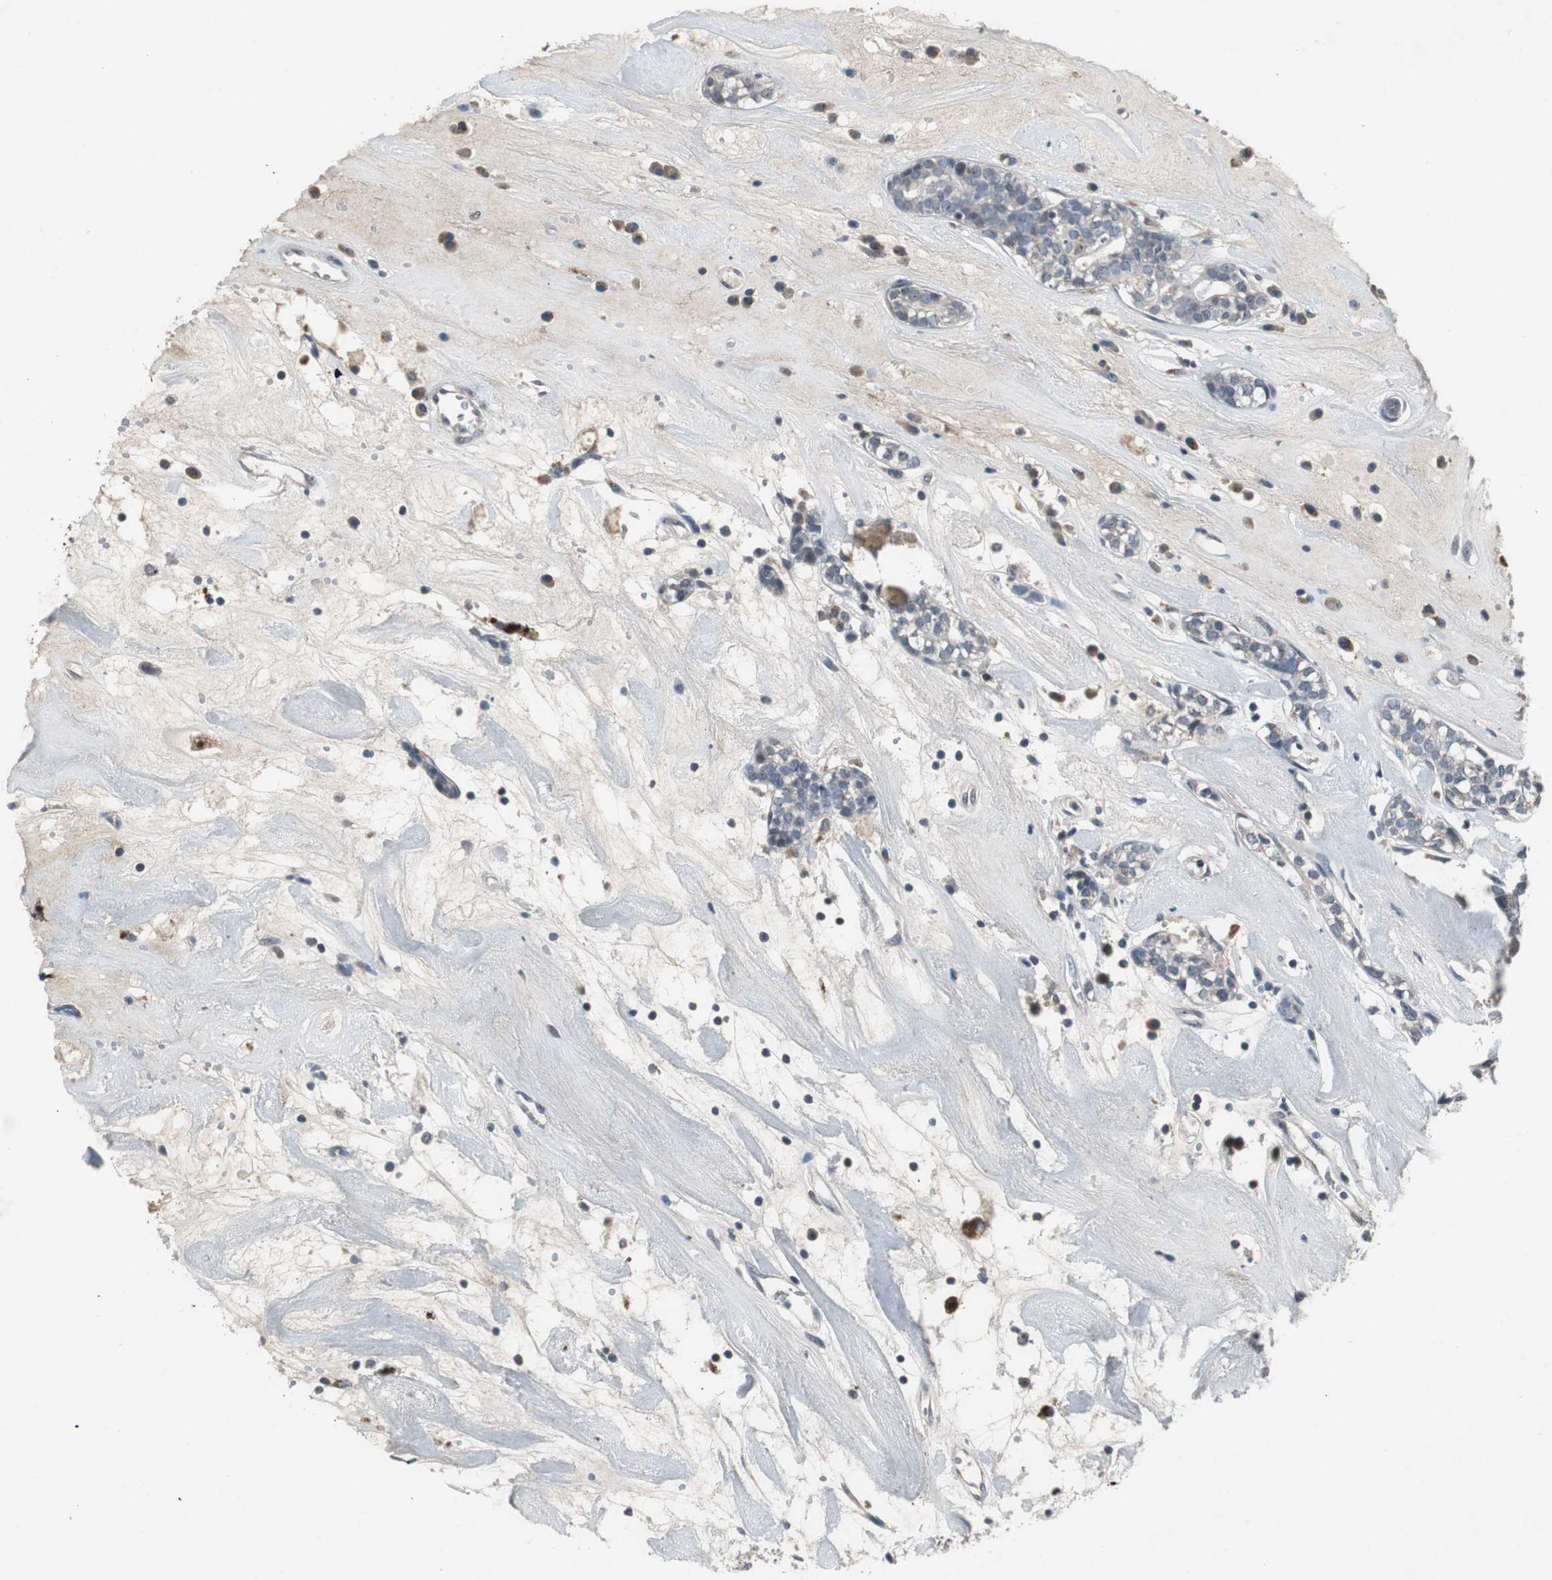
{"staining": {"intensity": "weak", "quantity": "<25%", "location": "cytoplasmic/membranous"}, "tissue": "head and neck cancer", "cell_type": "Tumor cells", "image_type": "cancer", "snomed": [{"axis": "morphology", "description": "Adenocarcinoma, NOS"}, {"axis": "topography", "description": "Salivary gland"}, {"axis": "topography", "description": "Head-Neck"}], "caption": "This is an immunohistochemistry micrograph of head and neck adenocarcinoma. There is no positivity in tumor cells.", "gene": "PCYT1B", "patient": {"sex": "female", "age": 65}}